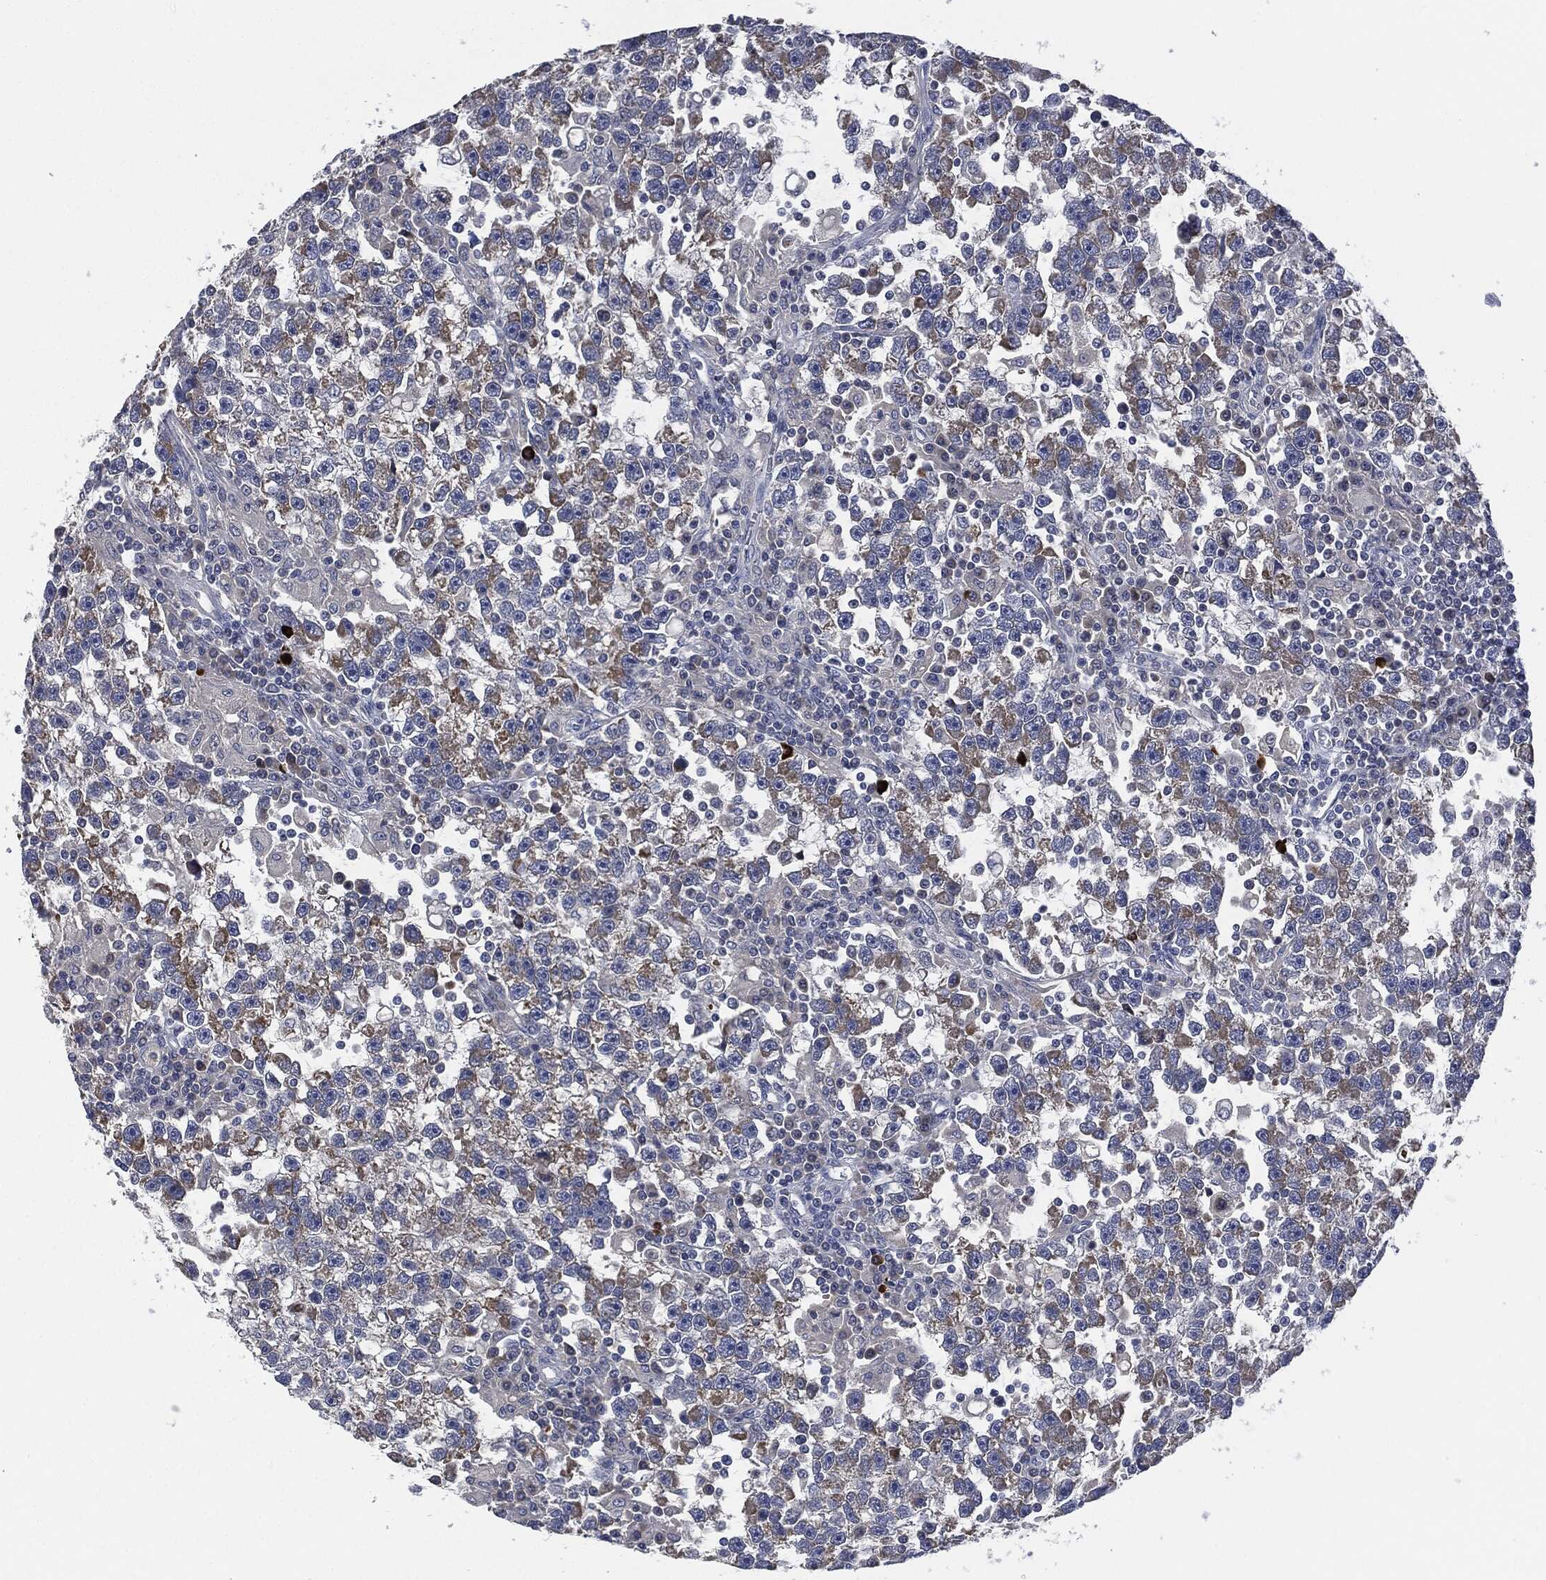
{"staining": {"intensity": "strong", "quantity": "<25%", "location": "cytoplasmic/membranous"}, "tissue": "testis cancer", "cell_type": "Tumor cells", "image_type": "cancer", "snomed": [{"axis": "morphology", "description": "Seminoma, NOS"}, {"axis": "topography", "description": "Testis"}], "caption": "Immunohistochemistry (IHC) micrograph of neoplastic tissue: testis cancer stained using IHC shows medium levels of strong protein expression localized specifically in the cytoplasmic/membranous of tumor cells, appearing as a cytoplasmic/membranous brown color.", "gene": "SIGLEC9", "patient": {"sex": "male", "age": 47}}